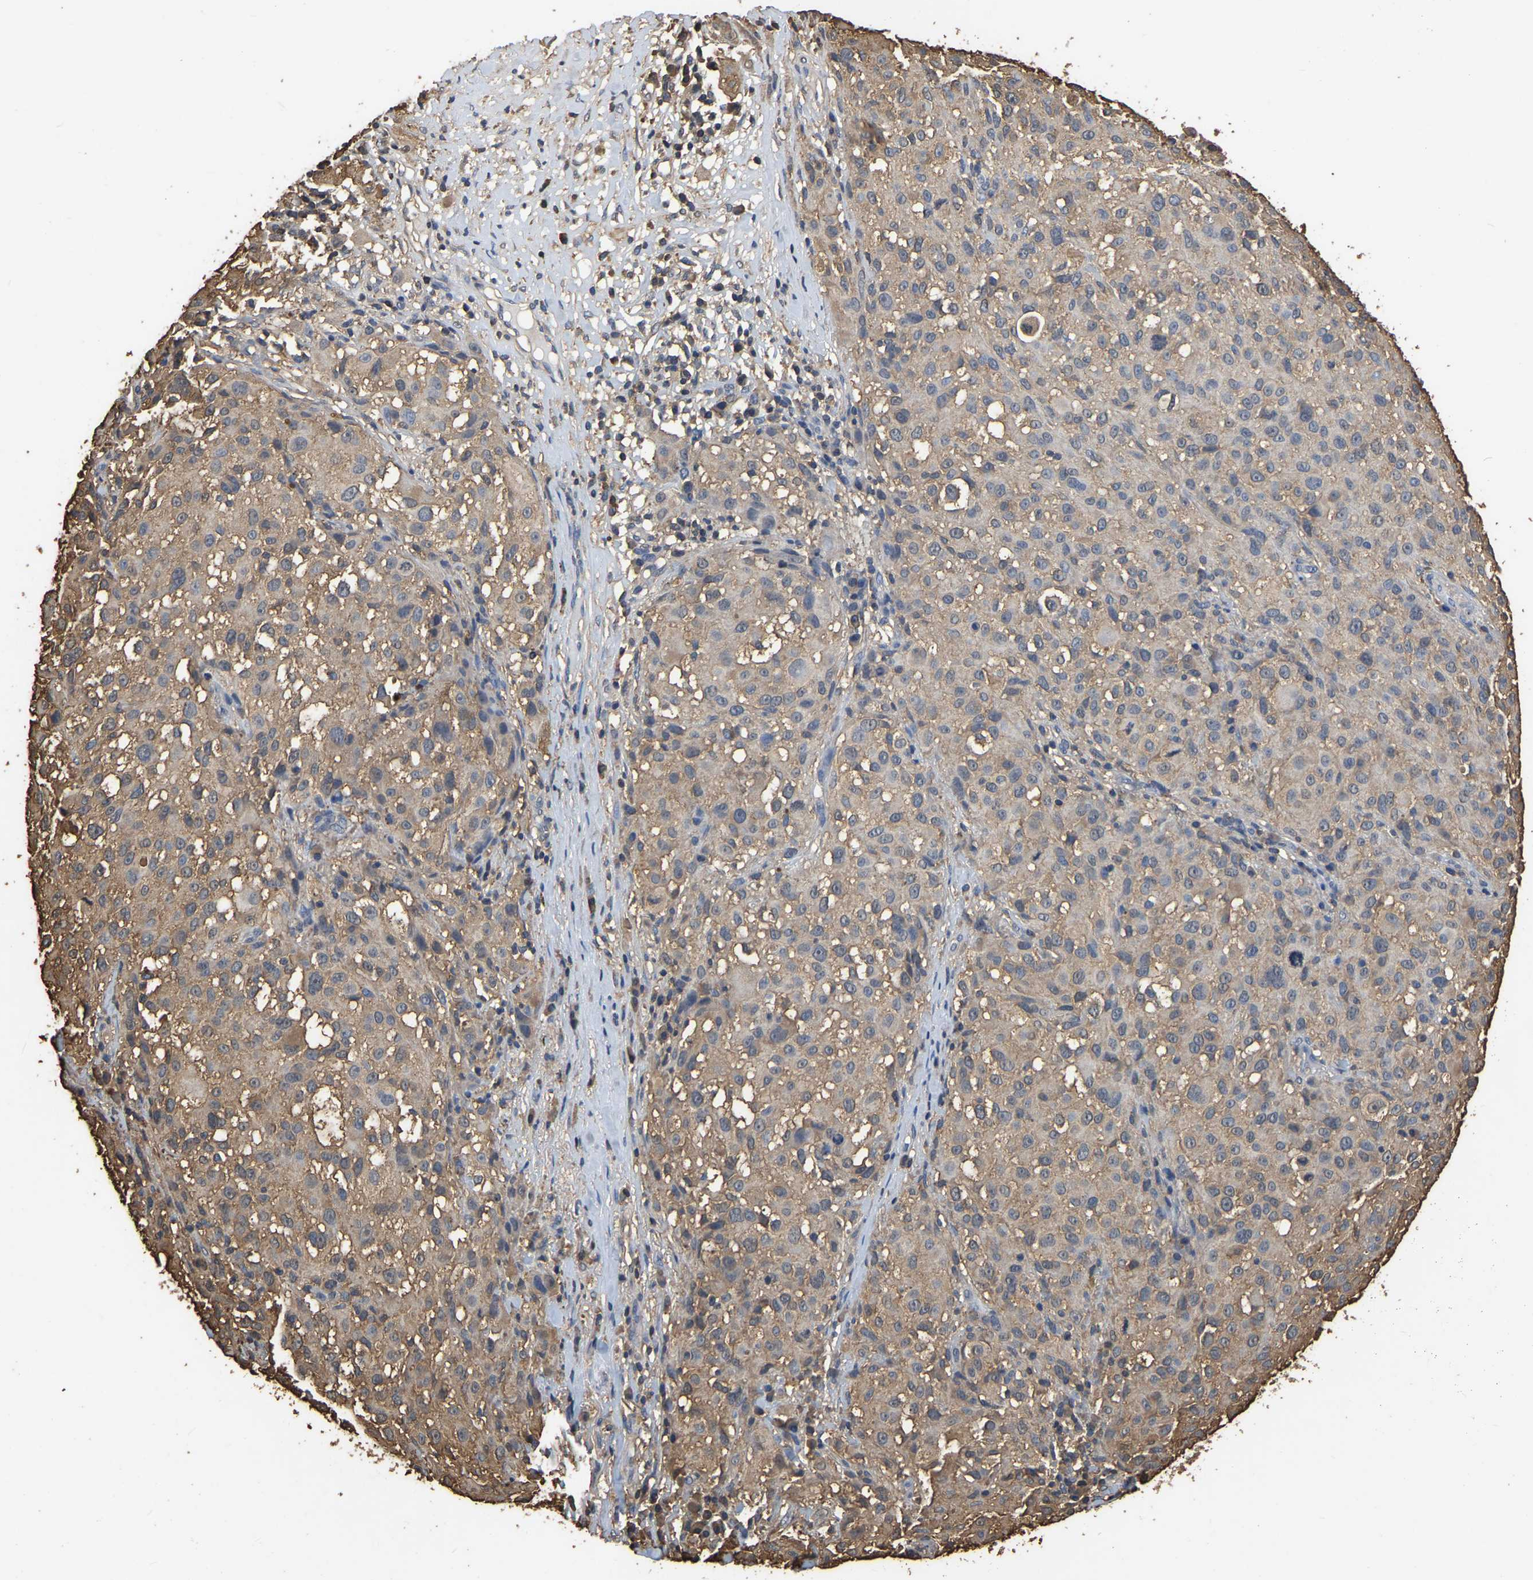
{"staining": {"intensity": "weak", "quantity": ">75%", "location": "cytoplasmic/membranous"}, "tissue": "melanoma", "cell_type": "Tumor cells", "image_type": "cancer", "snomed": [{"axis": "morphology", "description": "Necrosis, NOS"}, {"axis": "morphology", "description": "Malignant melanoma, NOS"}, {"axis": "topography", "description": "Skin"}], "caption": "Protein staining by immunohistochemistry exhibits weak cytoplasmic/membranous positivity in approximately >75% of tumor cells in malignant melanoma.", "gene": "LDHB", "patient": {"sex": "female", "age": 87}}